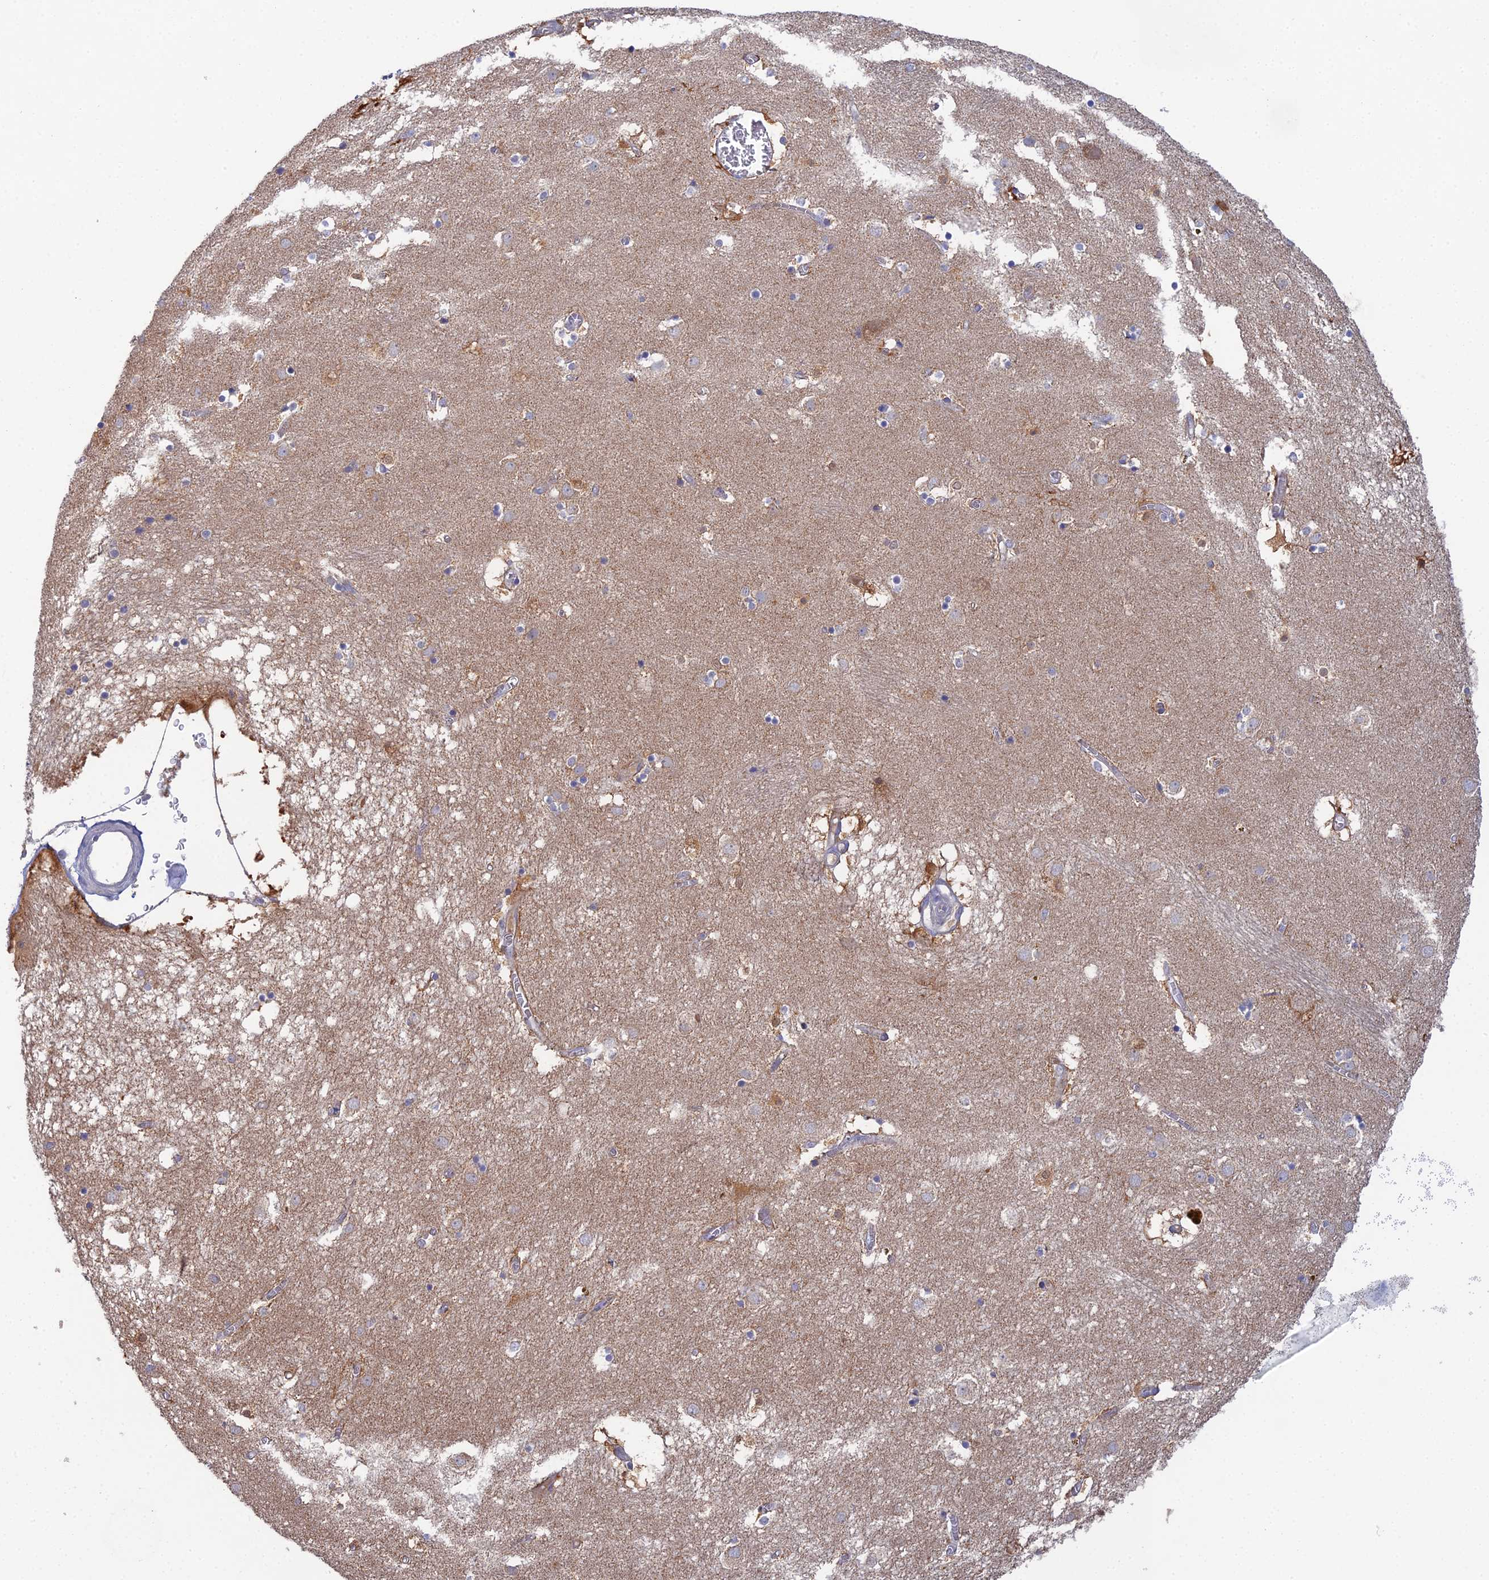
{"staining": {"intensity": "weak", "quantity": "<25%", "location": "cytoplasmic/membranous"}, "tissue": "caudate", "cell_type": "Glial cells", "image_type": "normal", "snomed": [{"axis": "morphology", "description": "Normal tissue, NOS"}, {"axis": "topography", "description": "Lateral ventricle wall"}], "caption": "High magnification brightfield microscopy of unremarkable caudate stained with DAB (brown) and counterstained with hematoxylin (blue): glial cells show no significant staining. (DAB immunohistochemistry (IHC) with hematoxylin counter stain).", "gene": "ARL16", "patient": {"sex": "male", "age": 70}}